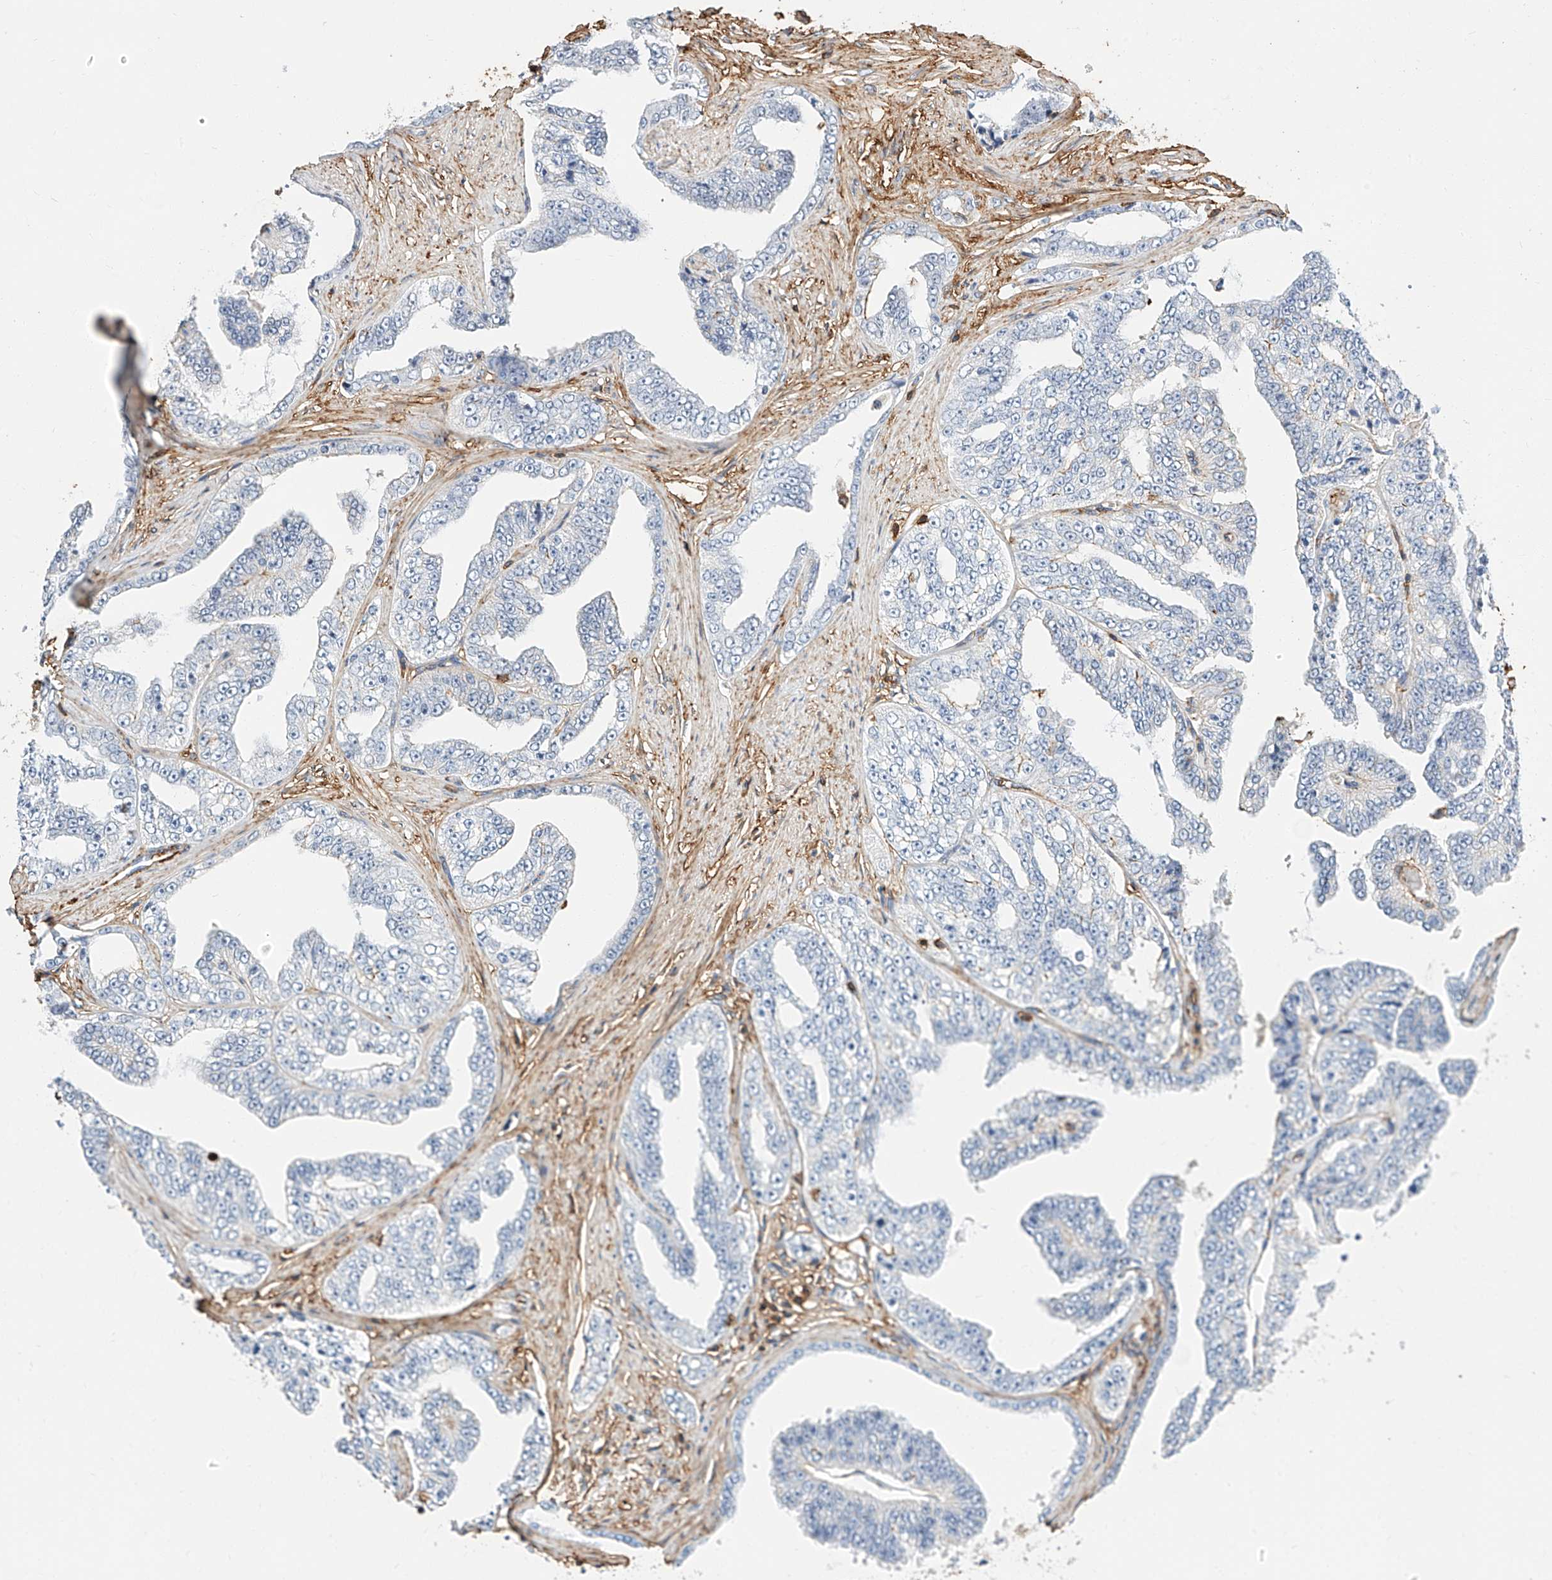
{"staining": {"intensity": "negative", "quantity": "none", "location": "none"}, "tissue": "prostate cancer", "cell_type": "Tumor cells", "image_type": "cancer", "snomed": [{"axis": "morphology", "description": "Adenocarcinoma, High grade"}, {"axis": "topography", "description": "Prostate"}], "caption": "Immunohistochemistry of human prostate cancer exhibits no staining in tumor cells.", "gene": "WFS1", "patient": {"sex": "male", "age": 71}}